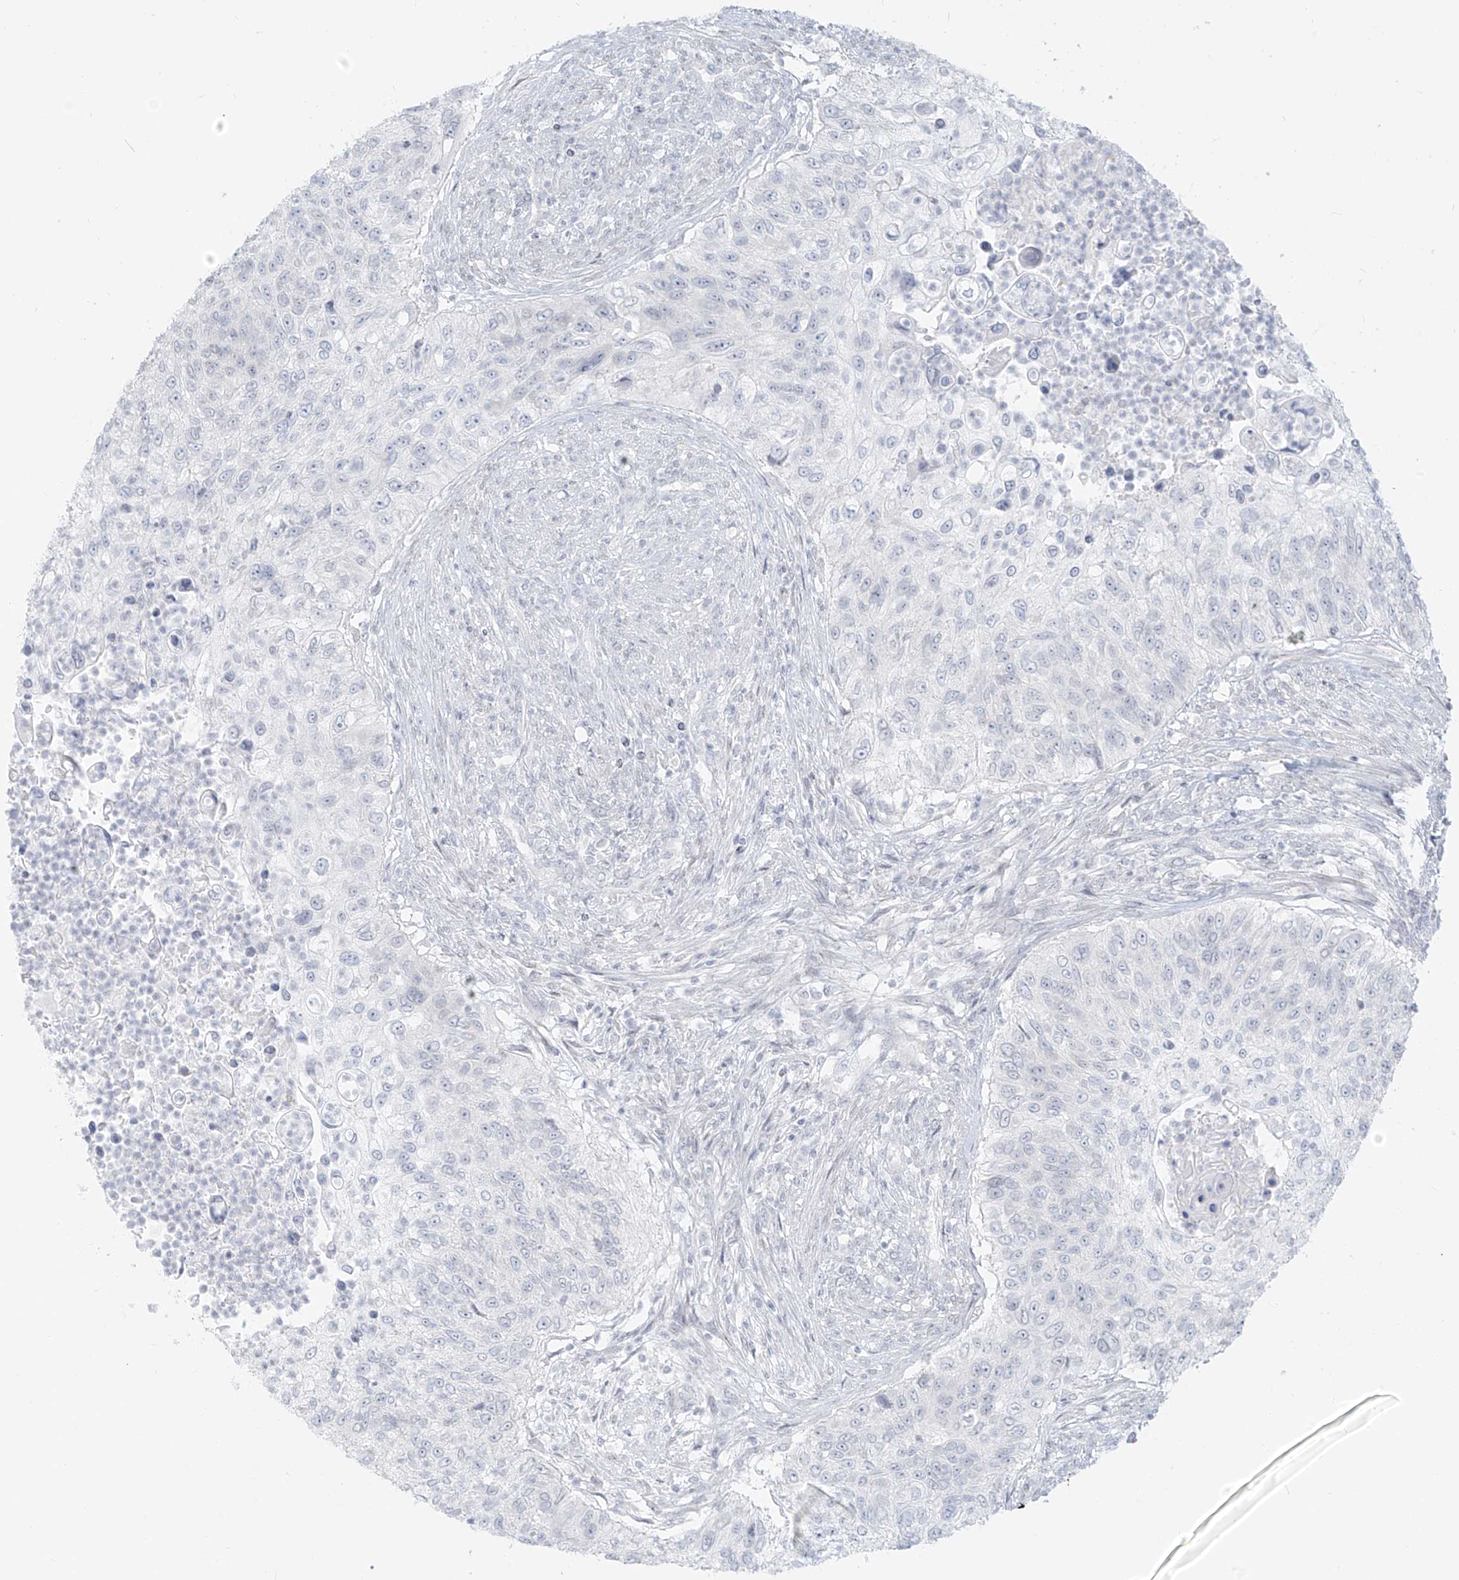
{"staining": {"intensity": "negative", "quantity": "none", "location": "none"}, "tissue": "urothelial cancer", "cell_type": "Tumor cells", "image_type": "cancer", "snomed": [{"axis": "morphology", "description": "Urothelial carcinoma, High grade"}, {"axis": "topography", "description": "Urinary bladder"}], "caption": "An IHC image of high-grade urothelial carcinoma is shown. There is no staining in tumor cells of high-grade urothelial carcinoma.", "gene": "OSBPL7", "patient": {"sex": "female", "age": 60}}